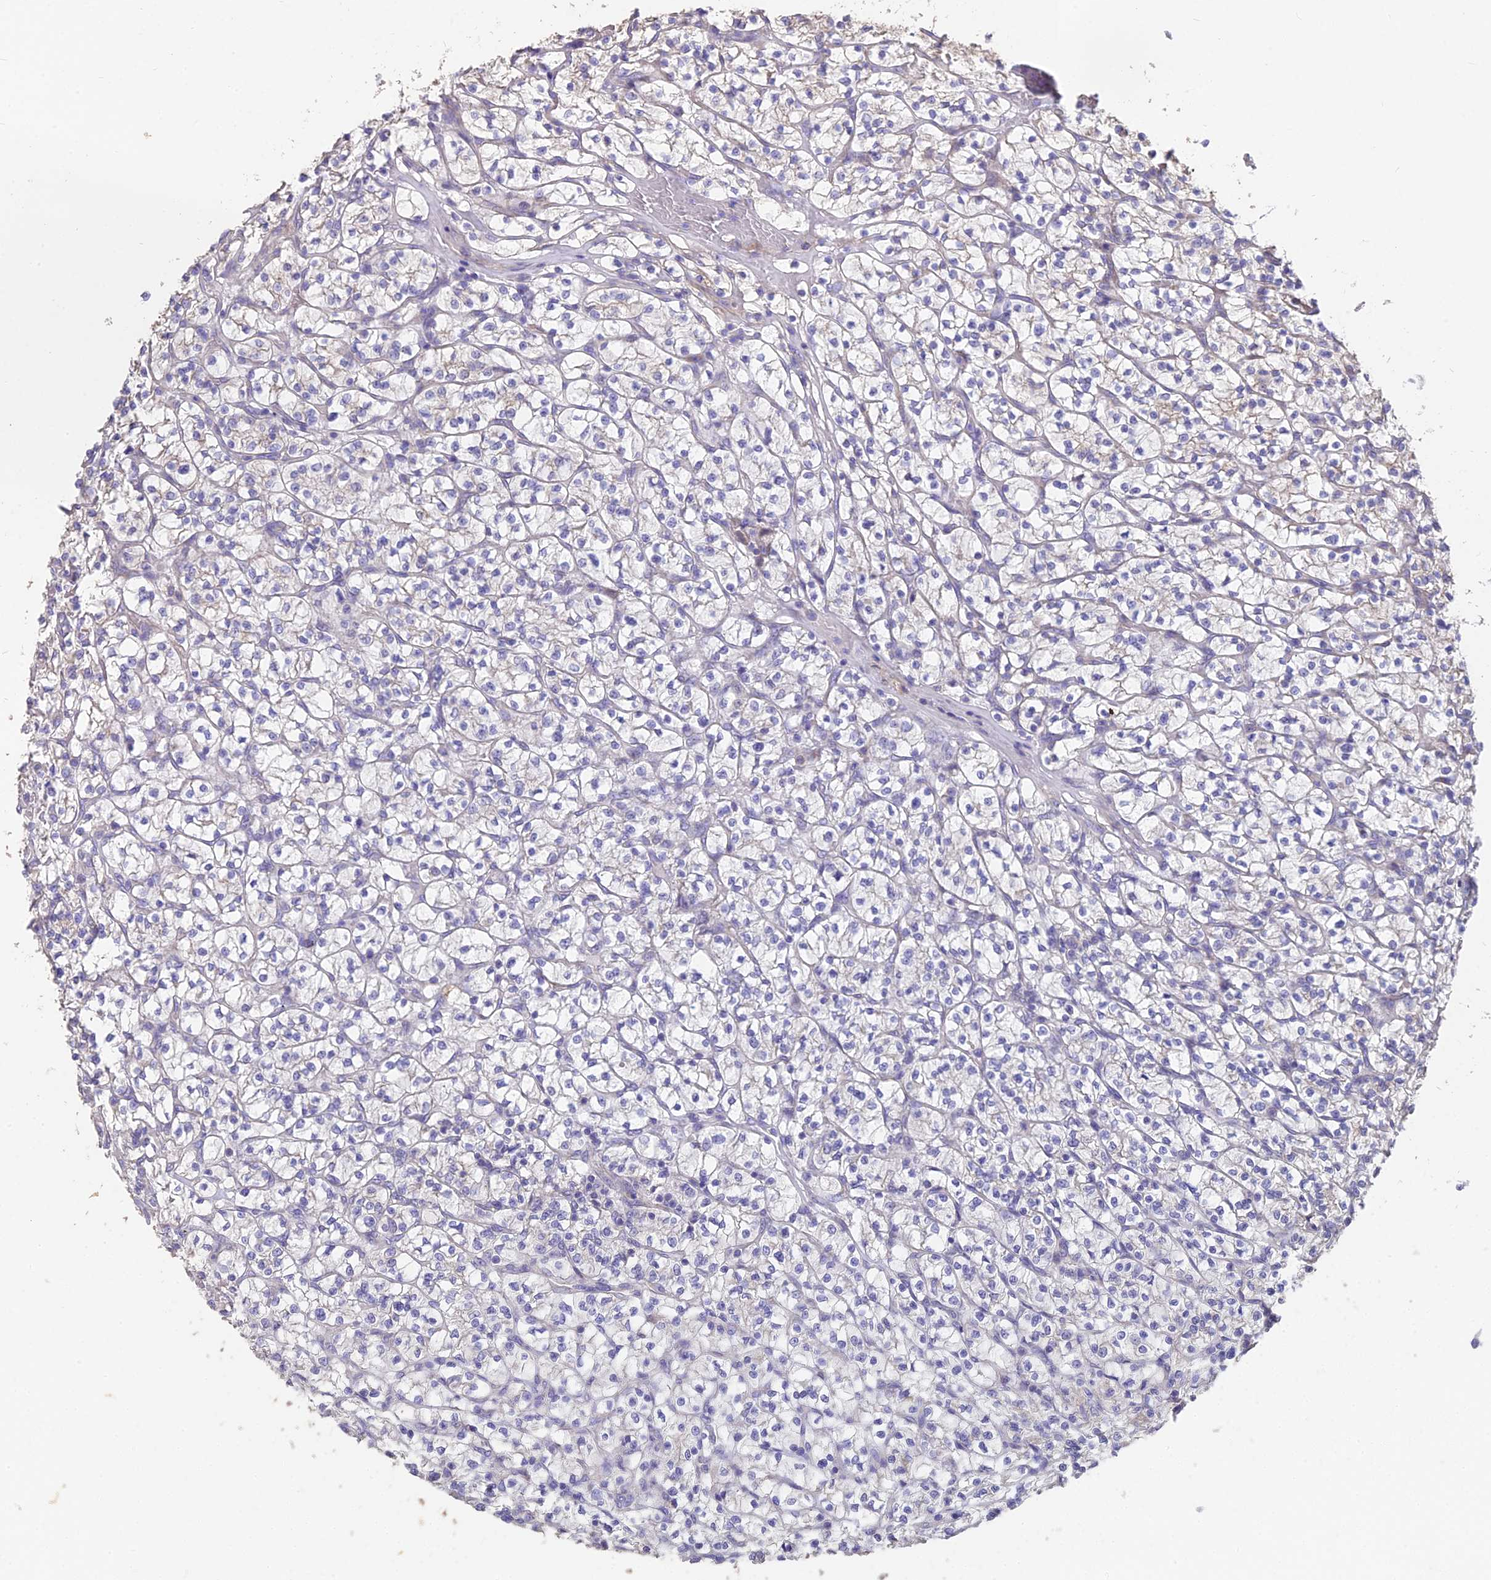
{"staining": {"intensity": "negative", "quantity": "none", "location": "none"}, "tissue": "renal cancer", "cell_type": "Tumor cells", "image_type": "cancer", "snomed": [{"axis": "morphology", "description": "Adenocarcinoma, NOS"}, {"axis": "topography", "description": "Kidney"}], "caption": "Photomicrograph shows no significant protein expression in tumor cells of renal adenocarcinoma.", "gene": "FAM168B", "patient": {"sex": "female", "age": 64}}